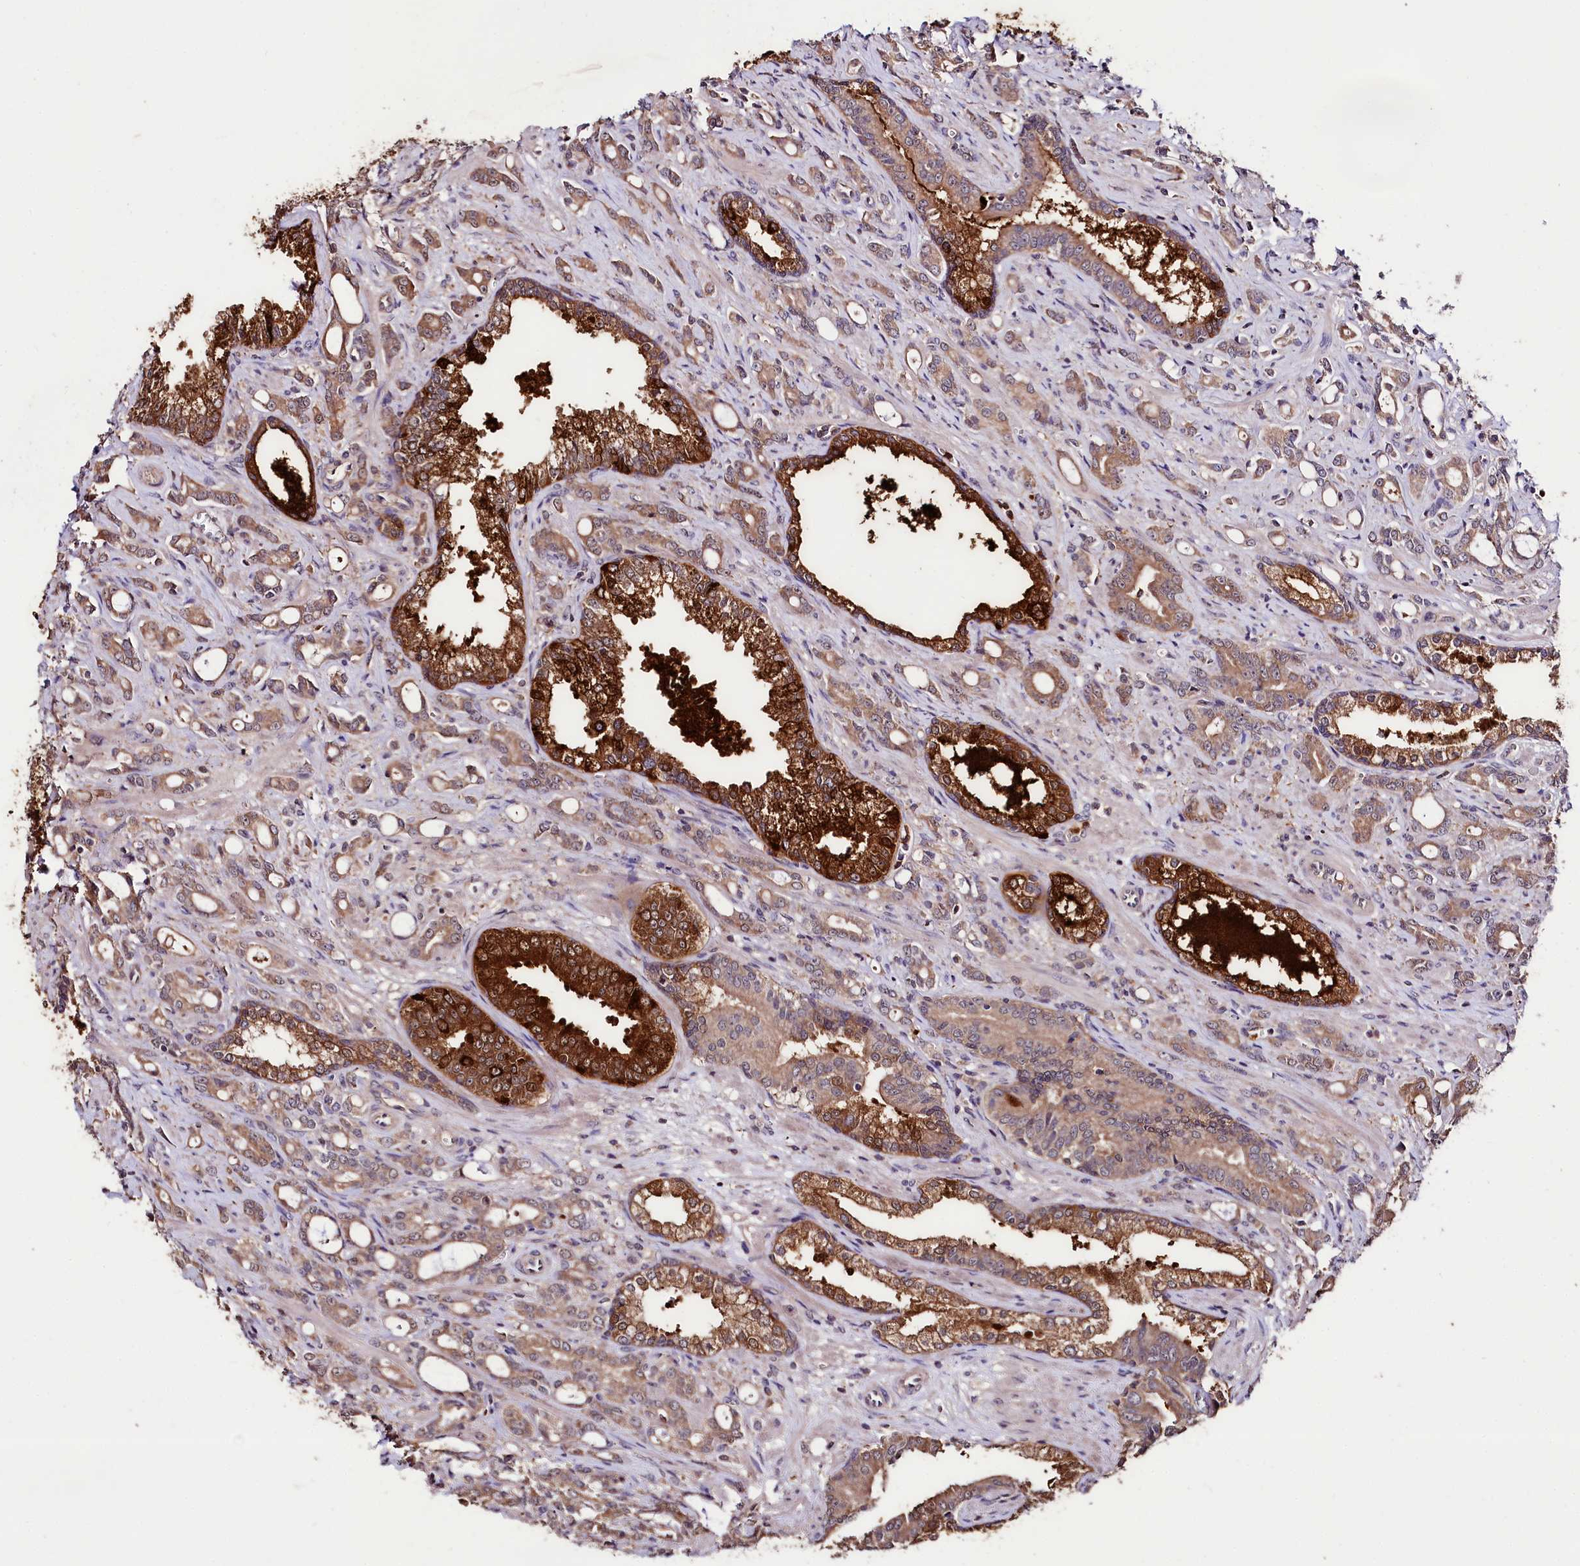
{"staining": {"intensity": "moderate", "quantity": "25%-75%", "location": "cytoplasmic/membranous"}, "tissue": "prostate cancer", "cell_type": "Tumor cells", "image_type": "cancer", "snomed": [{"axis": "morphology", "description": "Adenocarcinoma, High grade"}, {"axis": "topography", "description": "Prostate"}], "caption": "This is a histology image of immunohistochemistry (IHC) staining of prostate high-grade adenocarcinoma, which shows moderate positivity in the cytoplasmic/membranous of tumor cells.", "gene": "KLRB1", "patient": {"sex": "male", "age": 72}}